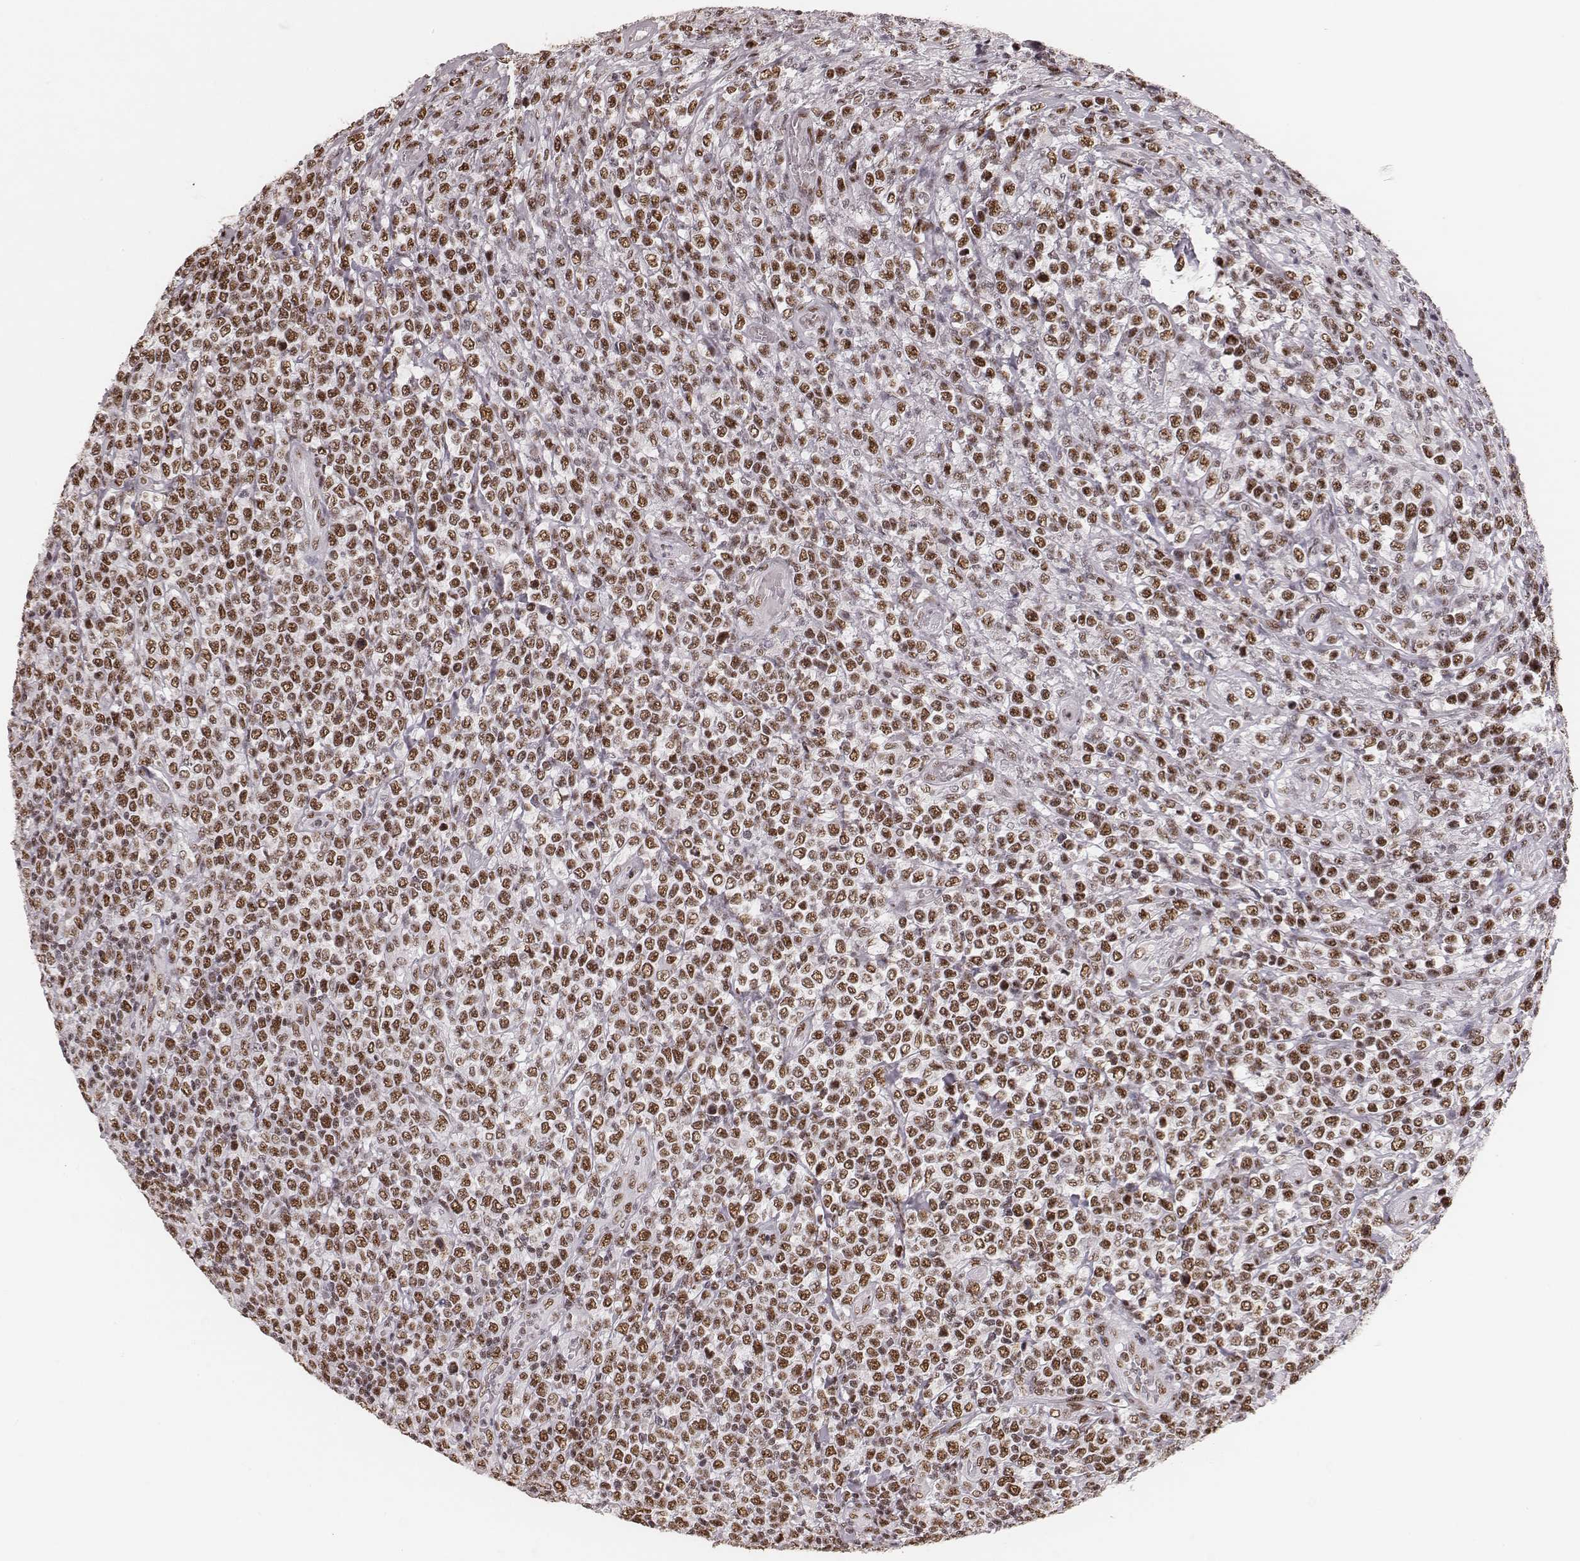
{"staining": {"intensity": "moderate", "quantity": ">75%", "location": "nuclear"}, "tissue": "lymphoma", "cell_type": "Tumor cells", "image_type": "cancer", "snomed": [{"axis": "morphology", "description": "Malignant lymphoma, non-Hodgkin's type, High grade"}, {"axis": "topography", "description": "Soft tissue"}], "caption": "High-grade malignant lymphoma, non-Hodgkin's type was stained to show a protein in brown. There is medium levels of moderate nuclear positivity in approximately >75% of tumor cells.", "gene": "LUC7L", "patient": {"sex": "female", "age": 56}}